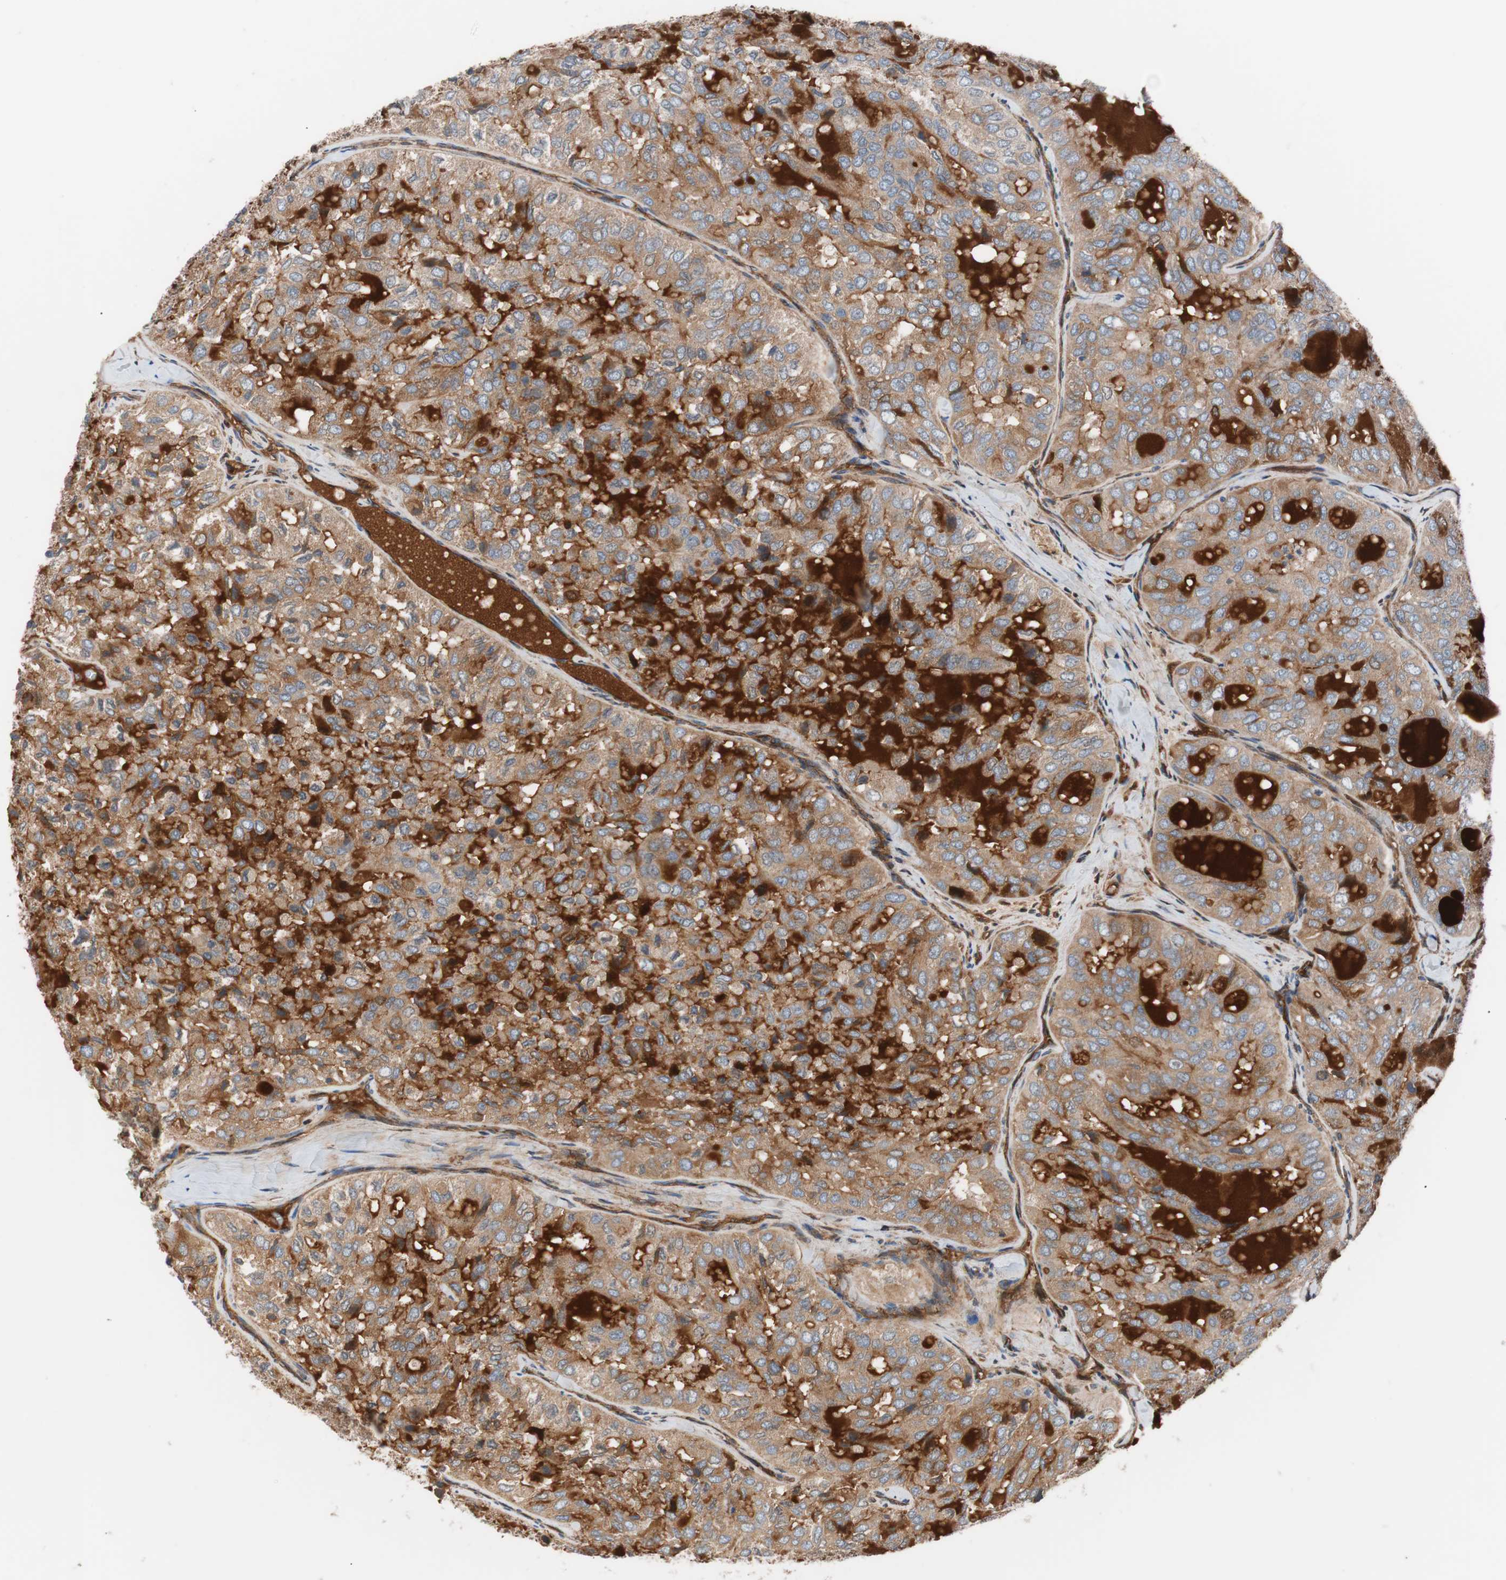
{"staining": {"intensity": "strong", "quantity": "25%-75%", "location": "cytoplasmic/membranous"}, "tissue": "thyroid cancer", "cell_type": "Tumor cells", "image_type": "cancer", "snomed": [{"axis": "morphology", "description": "Follicular adenoma carcinoma, NOS"}, {"axis": "topography", "description": "Thyroid gland"}], "caption": "Protein staining by immunohistochemistry exhibits strong cytoplasmic/membranous positivity in about 25%-75% of tumor cells in thyroid cancer (follicular adenoma carcinoma).", "gene": "SPINT1", "patient": {"sex": "male", "age": 75}}